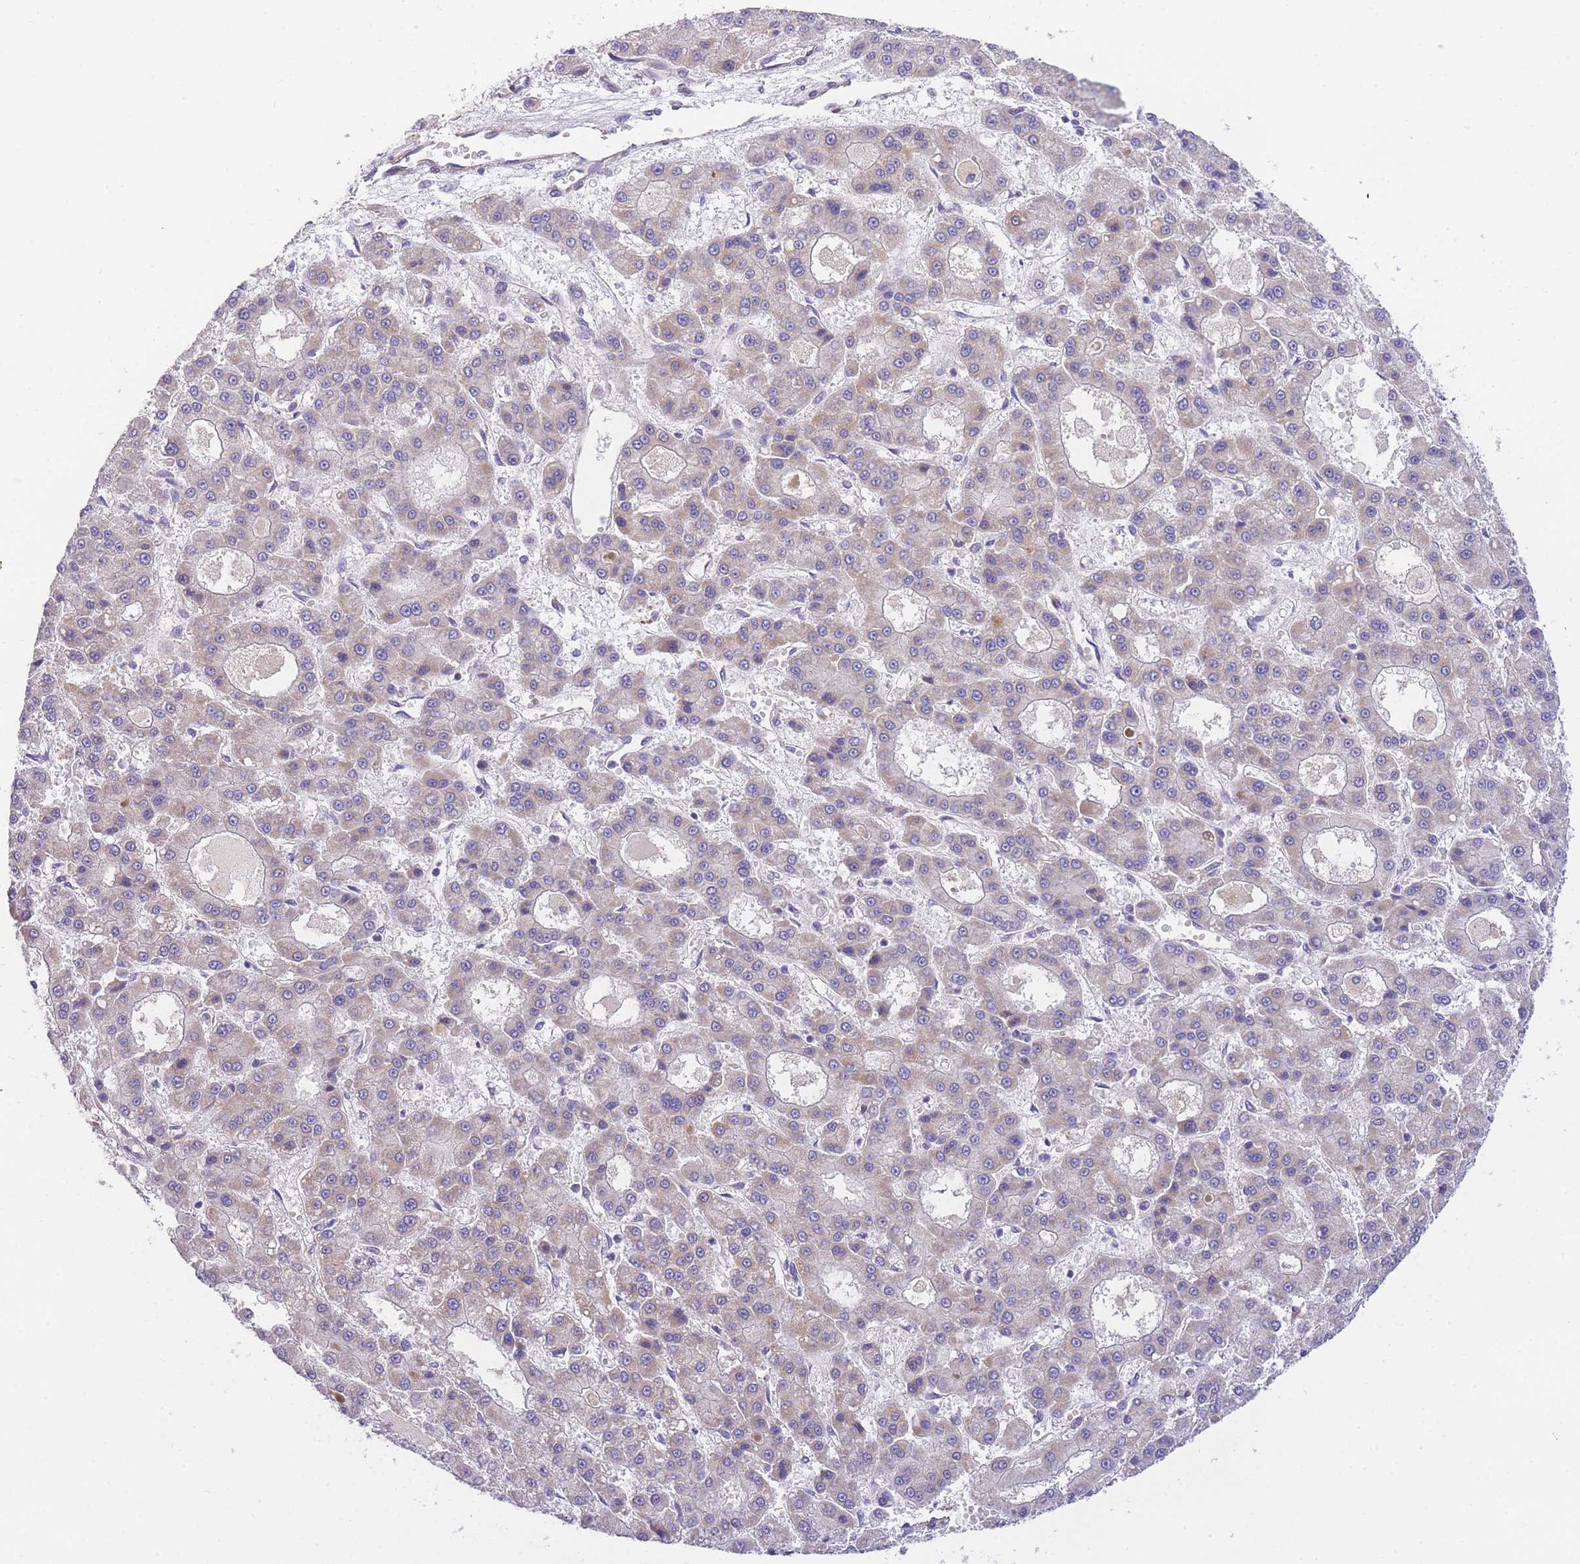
{"staining": {"intensity": "weak", "quantity": "<25%", "location": "cytoplasmic/membranous"}, "tissue": "liver cancer", "cell_type": "Tumor cells", "image_type": "cancer", "snomed": [{"axis": "morphology", "description": "Carcinoma, Hepatocellular, NOS"}, {"axis": "topography", "description": "Liver"}], "caption": "DAB (3,3'-diaminobenzidine) immunohistochemical staining of human hepatocellular carcinoma (liver) demonstrates no significant expression in tumor cells.", "gene": "MTRES1", "patient": {"sex": "male", "age": 70}}